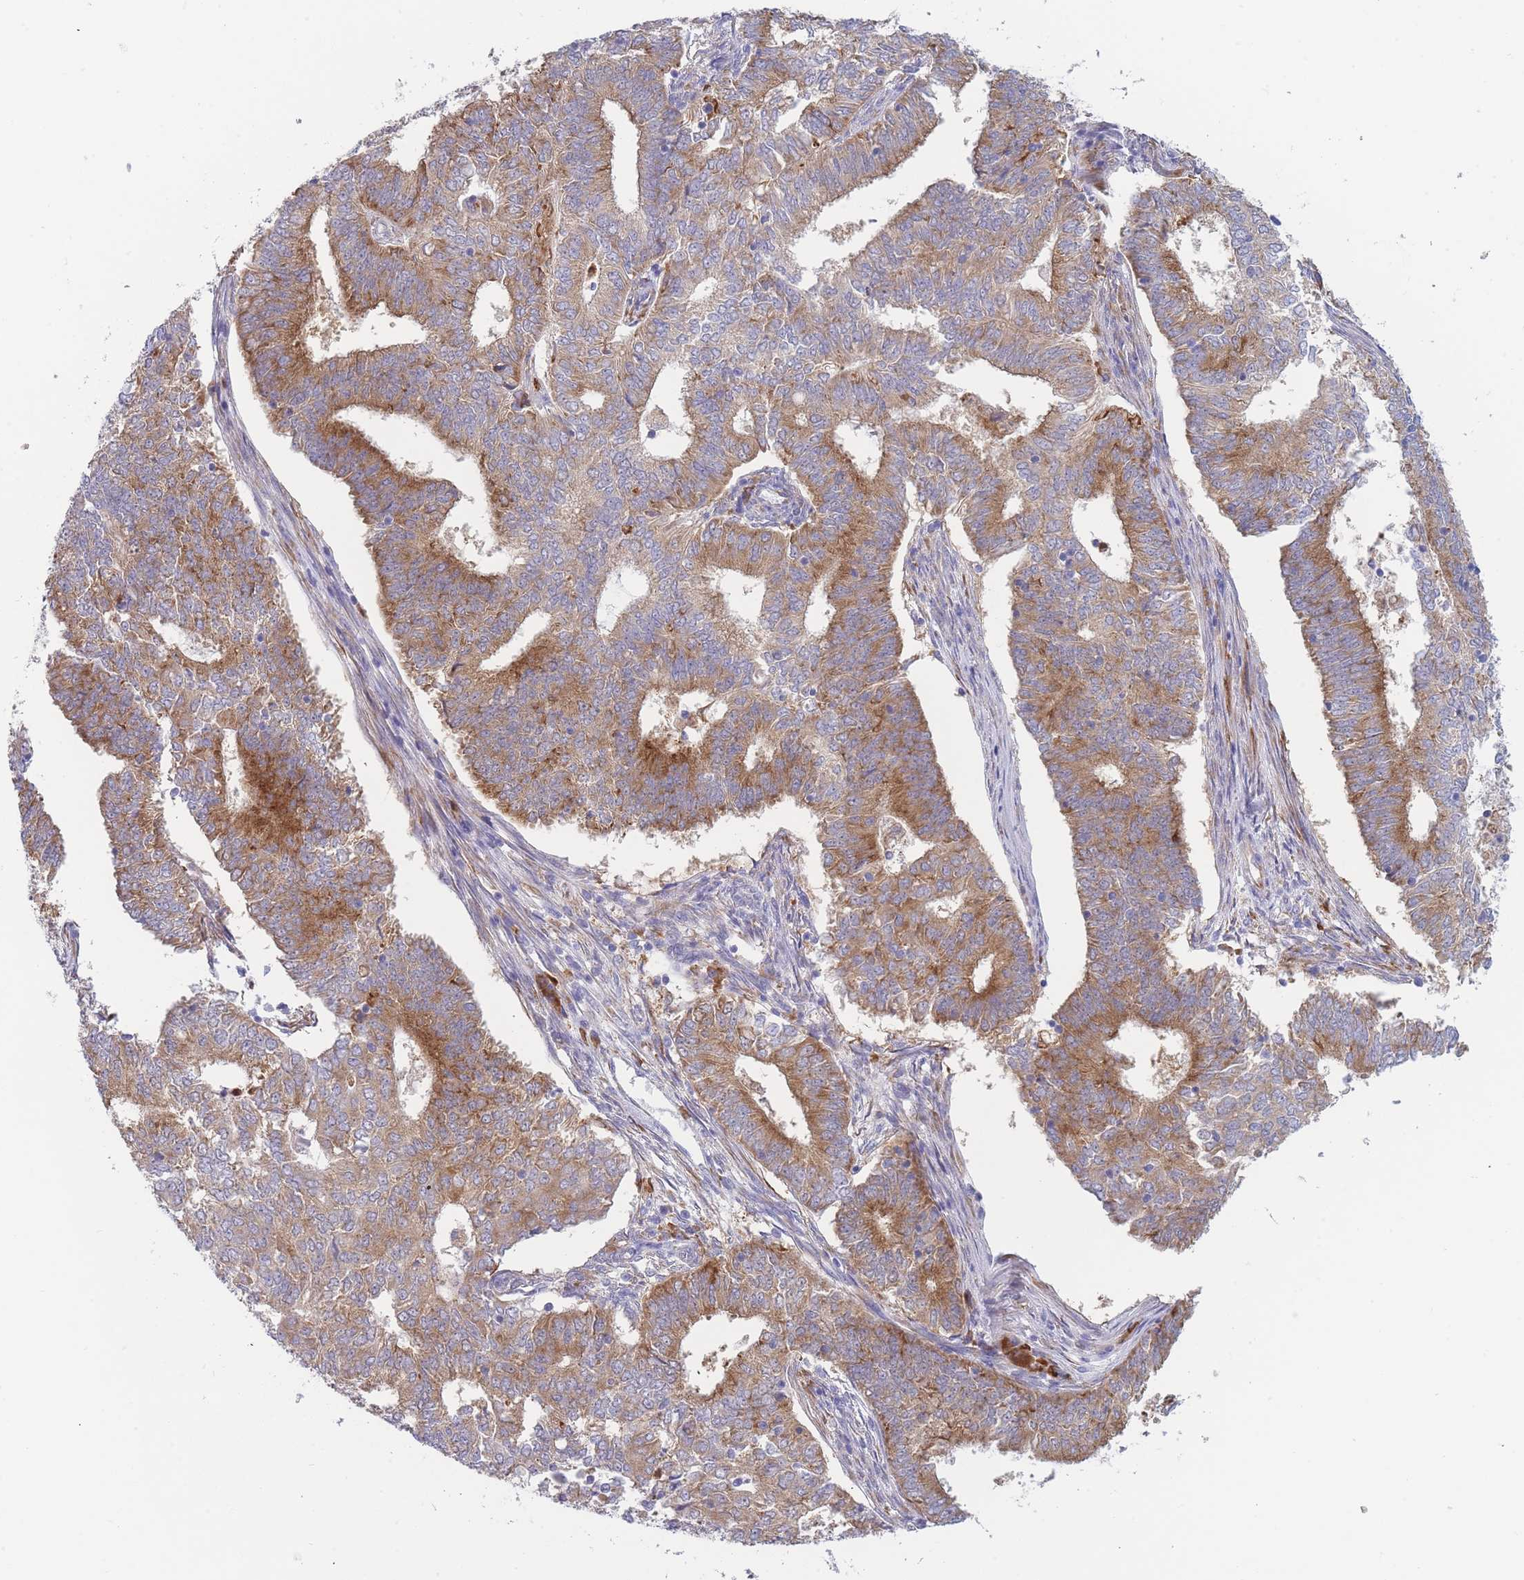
{"staining": {"intensity": "moderate", "quantity": ">75%", "location": "cytoplasmic/membranous"}, "tissue": "endometrial cancer", "cell_type": "Tumor cells", "image_type": "cancer", "snomed": [{"axis": "morphology", "description": "Adenocarcinoma, NOS"}, {"axis": "topography", "description": "Endometrium"}], "caption": "Endometrial cancer (adenocarcinoma) stained for a protein displays moderate cytoplasmic/membranous positivity in tumor cells. (Stains: DAB in brown, nuclei in blue, Microscopy: brightfield microscopy at high magnification).", "gene": "NDUFAF6", "patient": {"sex": "female", "age": 62}}